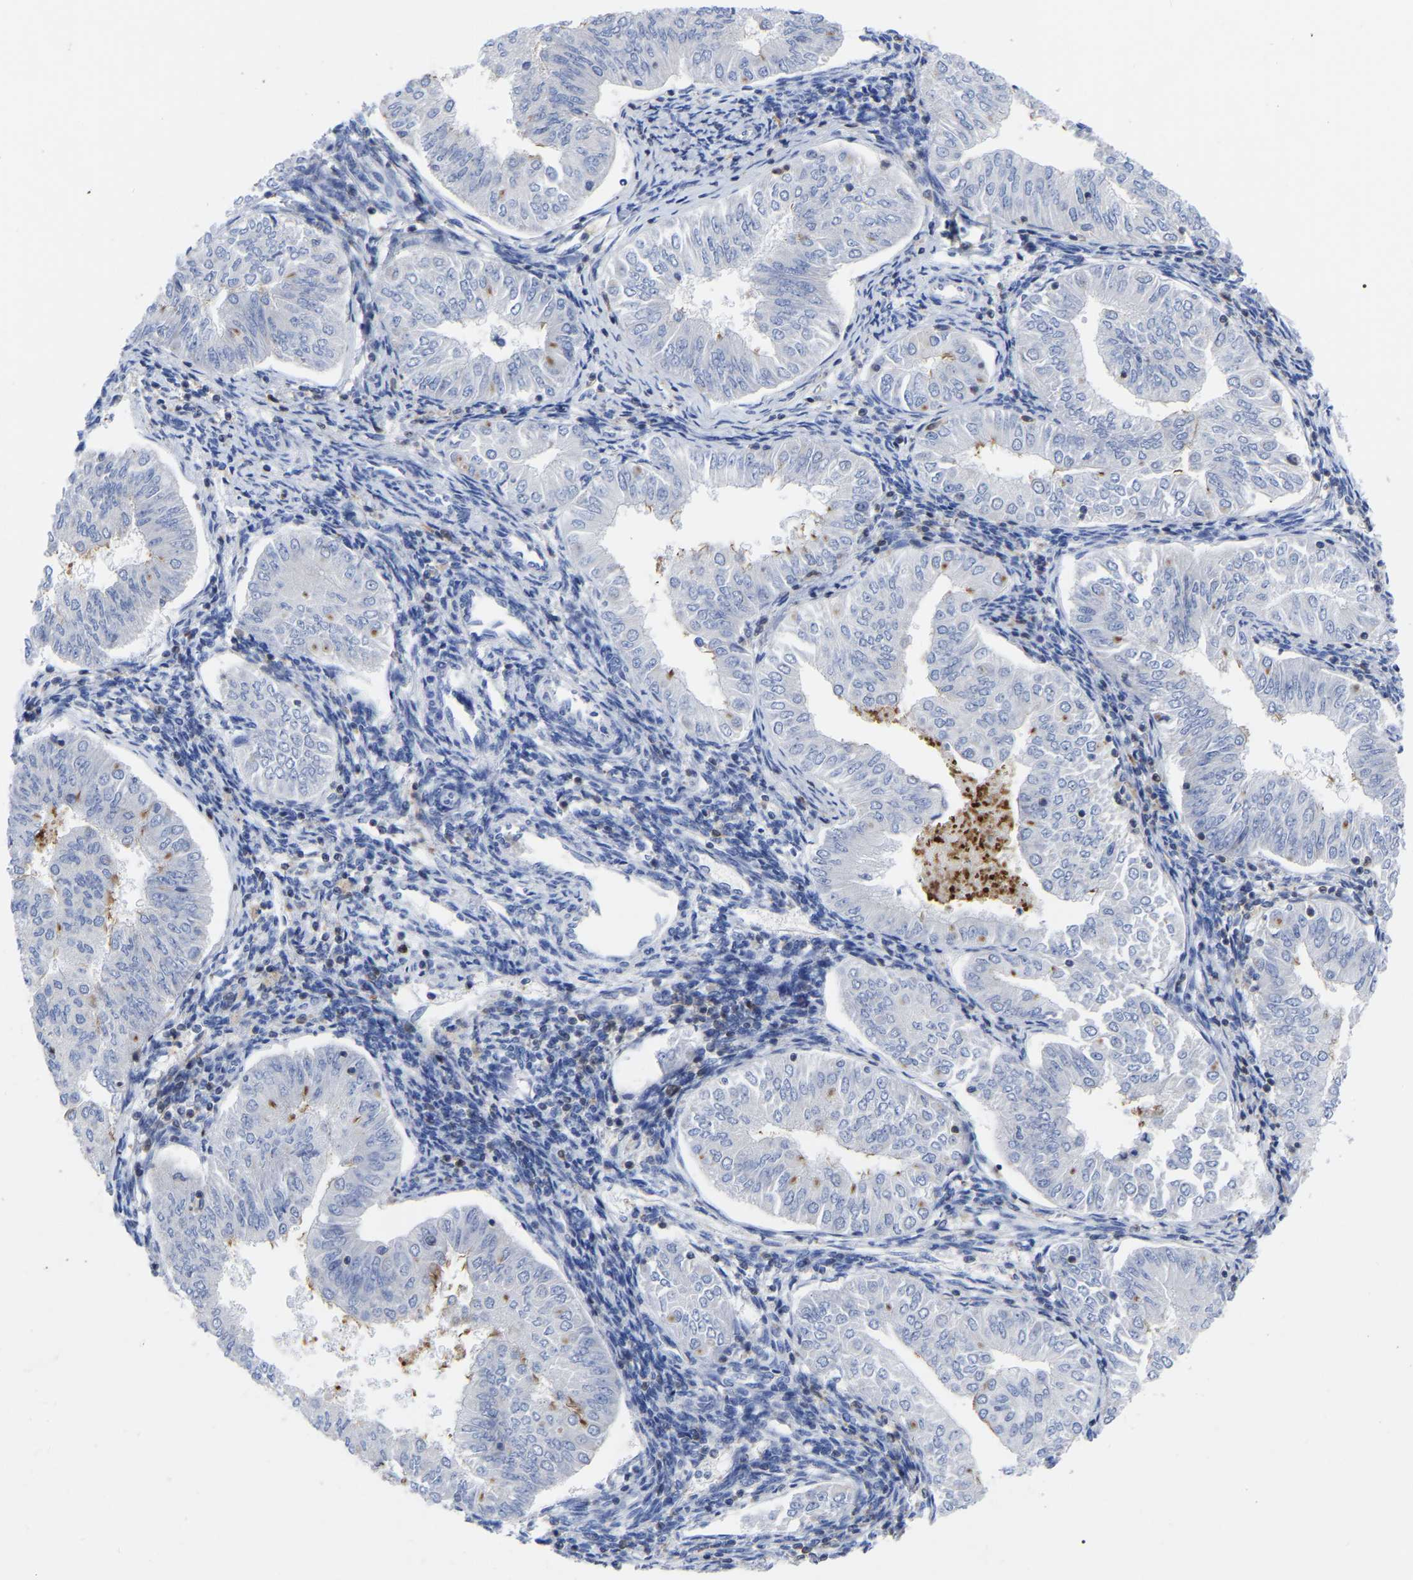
{"staining": {"intensity": "negative", "quantity": "none", "location": "none"}, "tissue": "endometrial cancer", "cell_type": "Tumor cells", "image_type": "cancer", "snomed": [{"axis": "morphology", "description": "Normal tissue, NOS"}, {"axis": "morphology", "description": "Adenocarcinoma, NOS"}, {"axis": "topography", "description": "Endometrium"}], "caption": "An immunohistochemistry image of endometrial adenocarcinoma is shown. There is no staining in tumor cells of endometrial adenocarcinoma.", "gene": "PTPN7", "patient": {"sex": "female", "age": 53}}